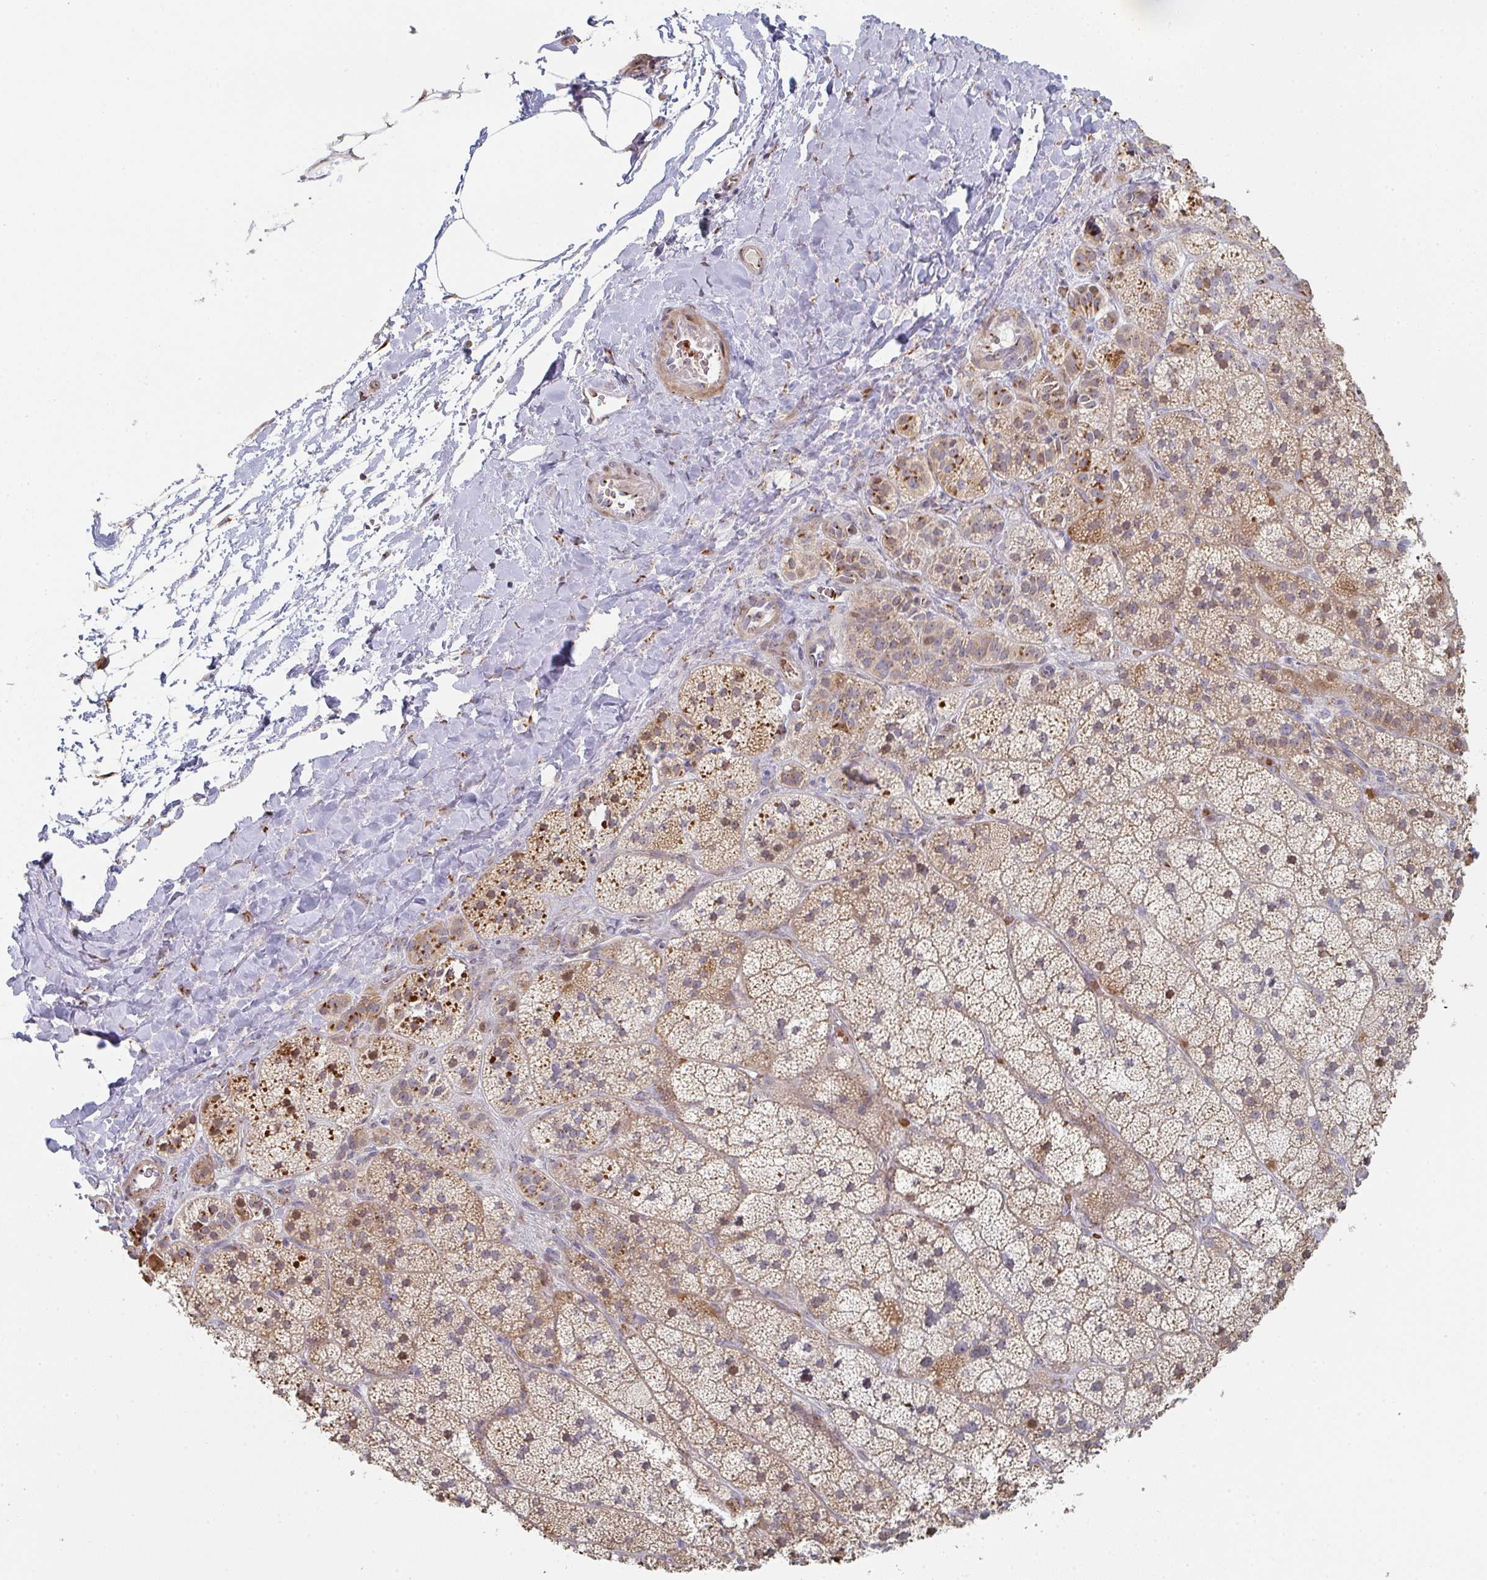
{"staining": {"intensity": "moderate", "quantity": ">75%", "location": "cytoplasmic/membranous"}, "tissue": "adrenal gland", "cell_type": "Glandular cells", "image_type": "normal", "snomed": [{"axis": "morphology", "description": "Normal tissue, NOS"}, {"axis": "topography", "description": "Adrenal gland"}], "caption": "A micrograph of human adrenal gland stained for a protein reveals moderate cytoplasmic/membranous brown staining in glandular cells.", "gene": "ZNF526", "patient": {"sex": "male", "age": 57}}